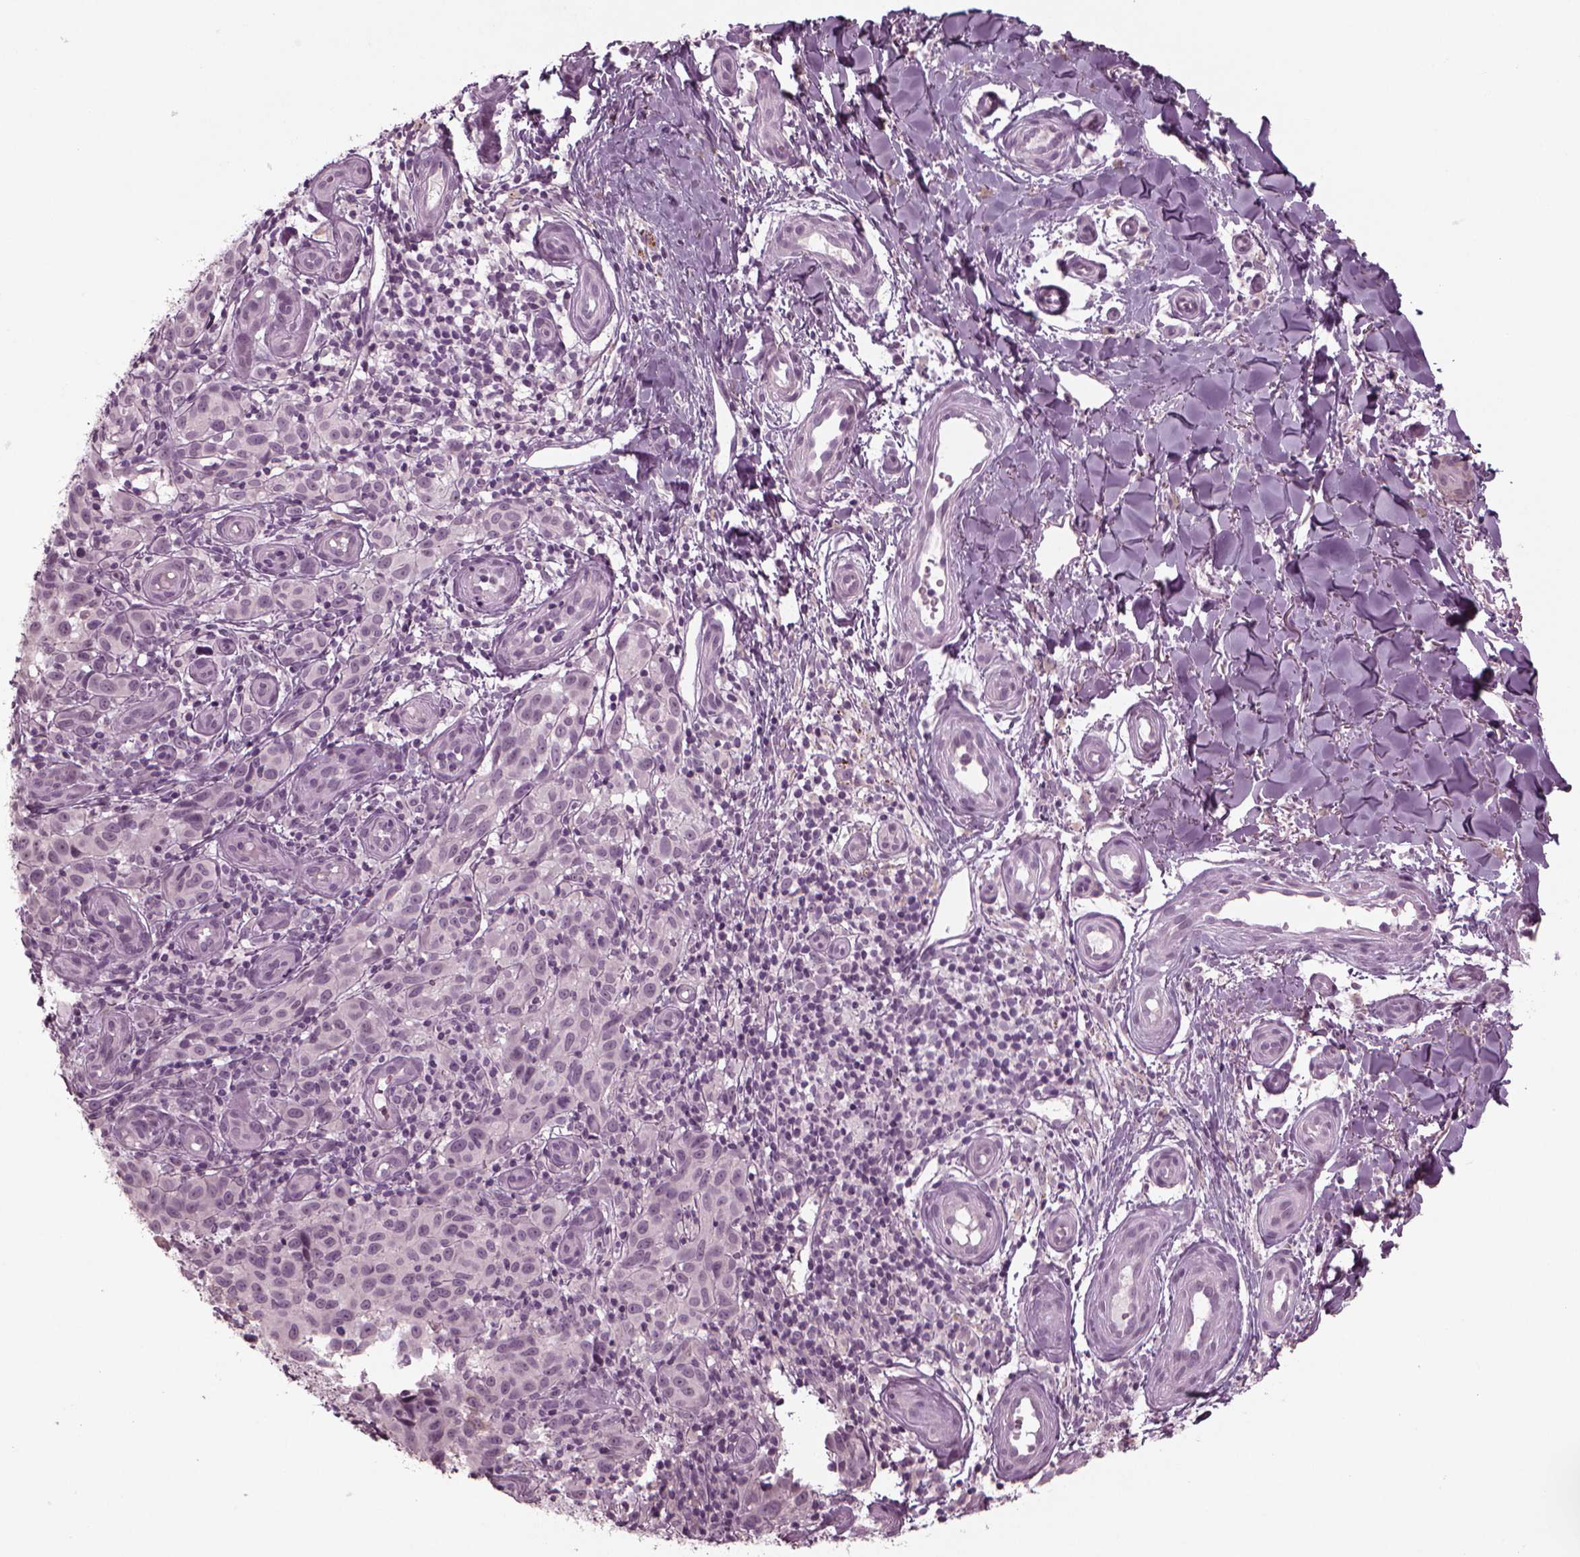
{"staining": {"intensity": "weak", "quantity": "<25%", "location": "cytoplasmic/membranous"}, "tissue": "melanoma", "cell_type": "Tumor cells", "image_type": "cancer", "snomed": [{"axis": "morphology", "description": "Malignant melanoma, NOS"}, {"axis": "topography", "description": "Skin"}], "caption": "Protein analysis of melanoma reveals no significant expression in tumor cells.", "gene": "MGAT4D", "patient": {"sex": "female", "age": 53}}